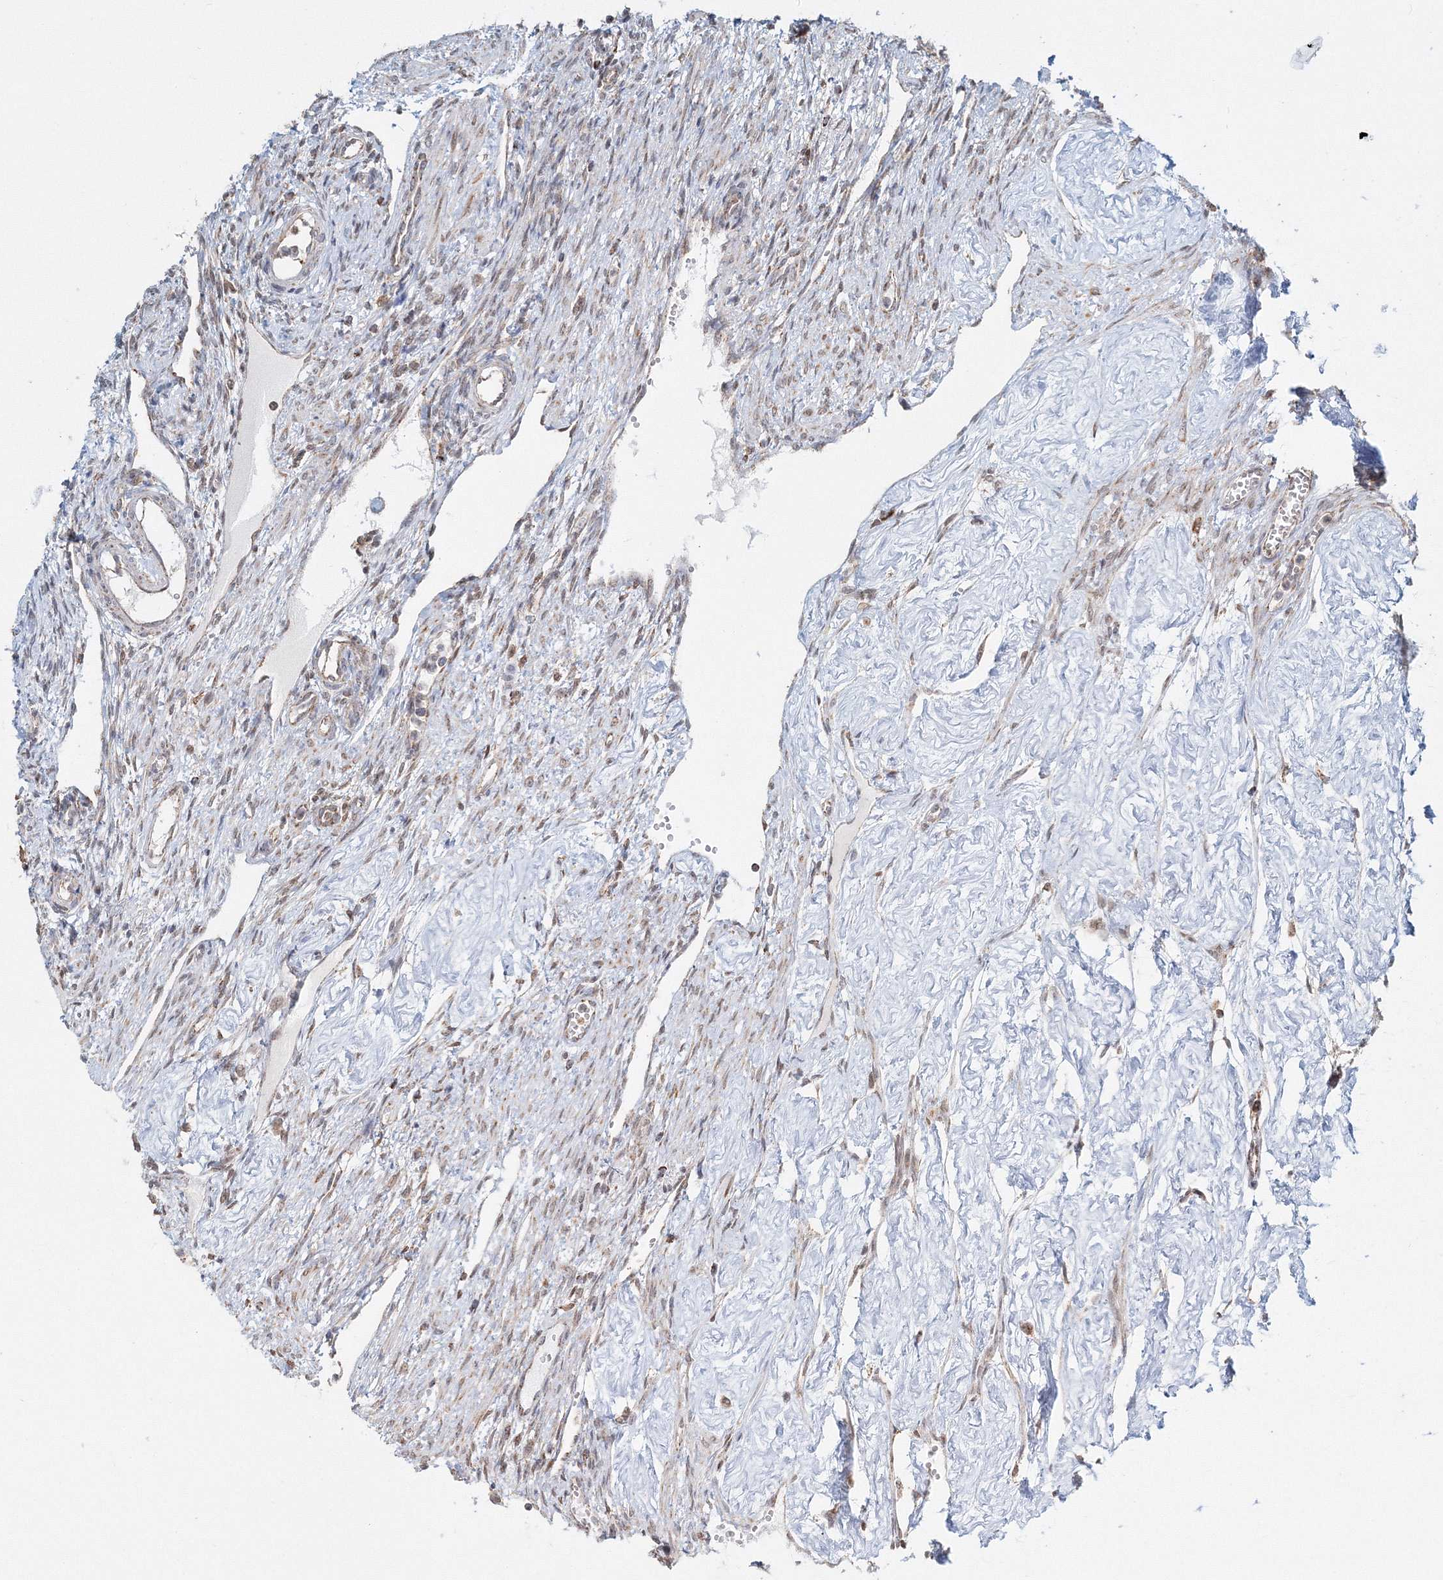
{"staining": {"intensity": "negative", "quantity": "none", "location": "none"}, "tissue": "ovary", "cell_type": "Ovarian stroma cells", "image_type": "normal", "snomed": [{"axis": "morphology", "description": "Normal tissue, NOS"}, {"axis": "morphology", "description": "Cyst, NOS"}, {"axis": "topography", "description": "Ovary"}], "caption": "DAB (3,3'-diaminobenzidine) immunohistochemical staining of benign human ovary displays no significant positivity in ovarian stroma cells. The staining is performed using DAB (3,3'-diaminobenzidine) brown chromogen with nuclei counter-stained in using hematoxylin.", "gene": "PSMD6", "patient": {"sex": "female", "age": 33}}